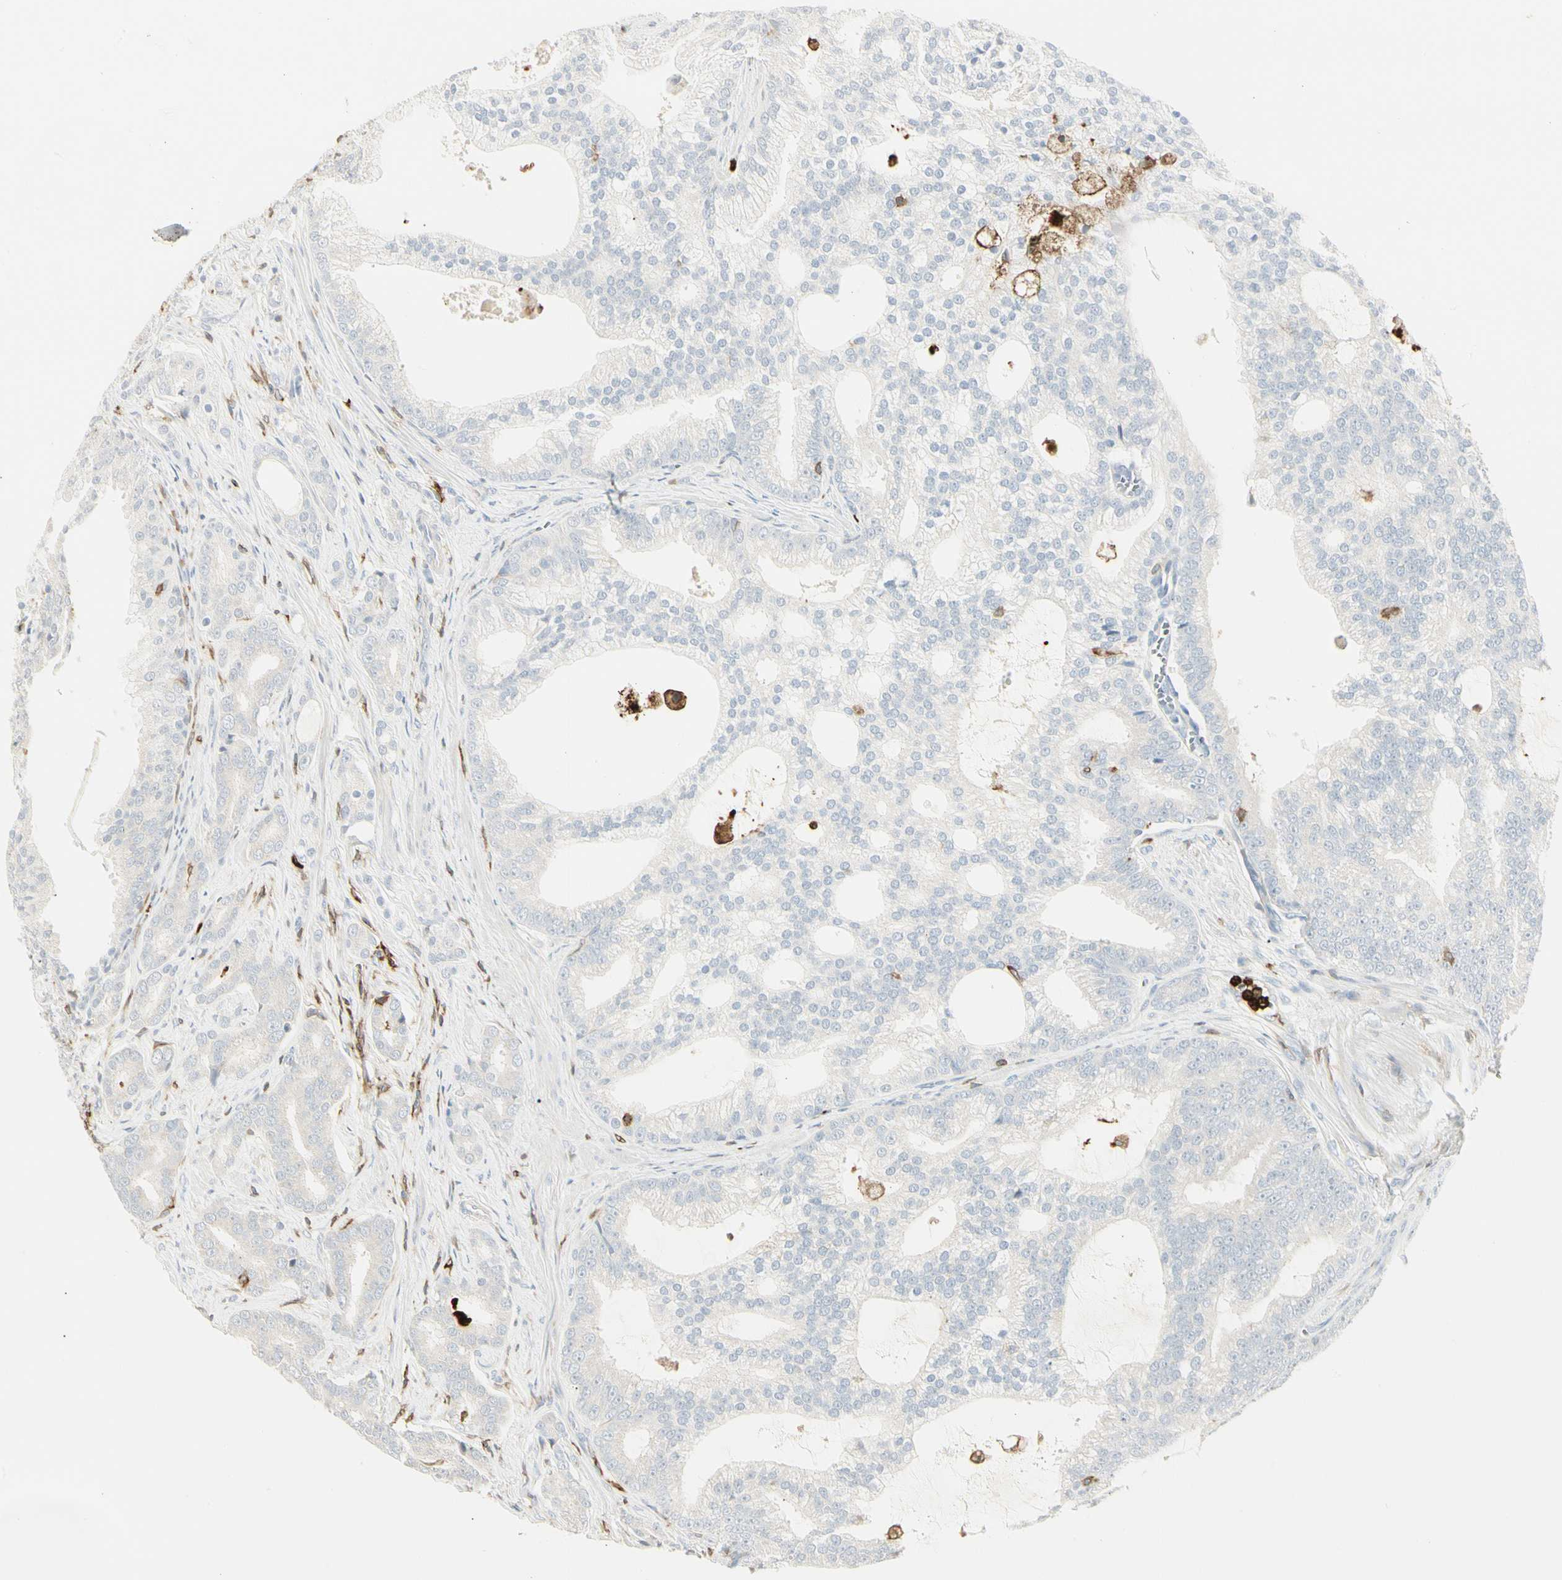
{"staining": {"intensity": "negative", "quantity": "none", "location": "none"}, "tissue": "prostate cancer", "cell_type": "Tumor cells", "image_type": "cancer", "snomed": [{"axis": "morphology", "description": "Adenocarcinoma, Low grade"}, {"axis": "topography", "description": "Prostate"}], "caption": "Immunohistochemistry (IHC) histopathology image of adenocarcinoma (low-grade) (prostate) stained for a protein (brown), which reveals no positivity in tumor cells.", "gene": "ITGB2", "patient": {"sex": "male", "age": 58}}